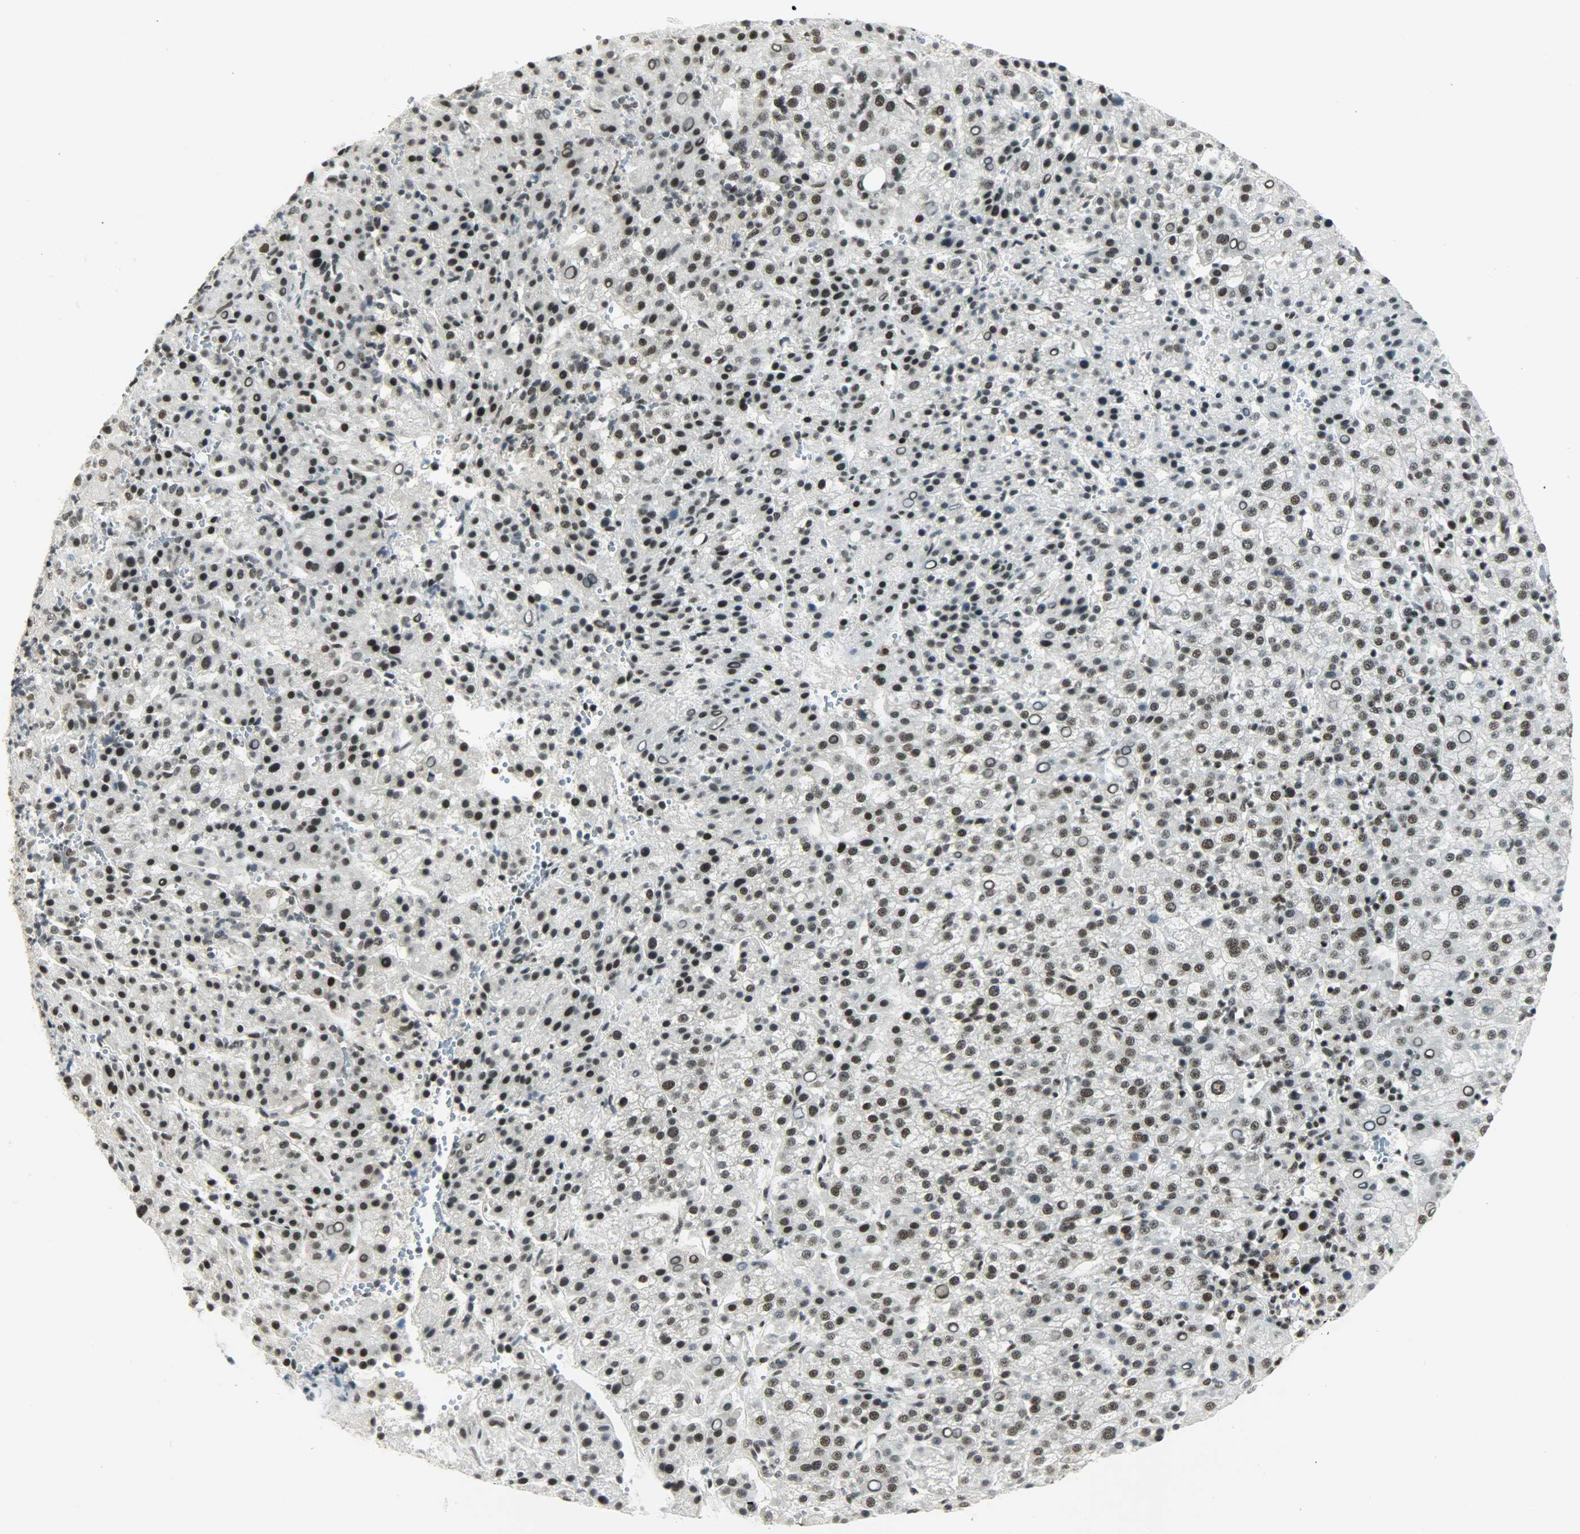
{"staining": {"intensity": "moderate", "quantity": ">75%", "location": "nuclear"}, "tissue": "liver cancer", "cell_type": "Tumor cells", "image_type": "cancer", "snomed": [{"axis": "morphology", "description": "Carcinoma, Hepatocellular, NOS"}, {"axis": "topography", "description": "Liver"}], "caption": "Immunohistochemical staining of liver cancer (hepatocellular carcinoma) demonstrates medium levels of moderate nuclear expression in approximately >75% of tumor cells.", "gene": "SUGP1", "patient": {"sex": "female", "age": 58}}